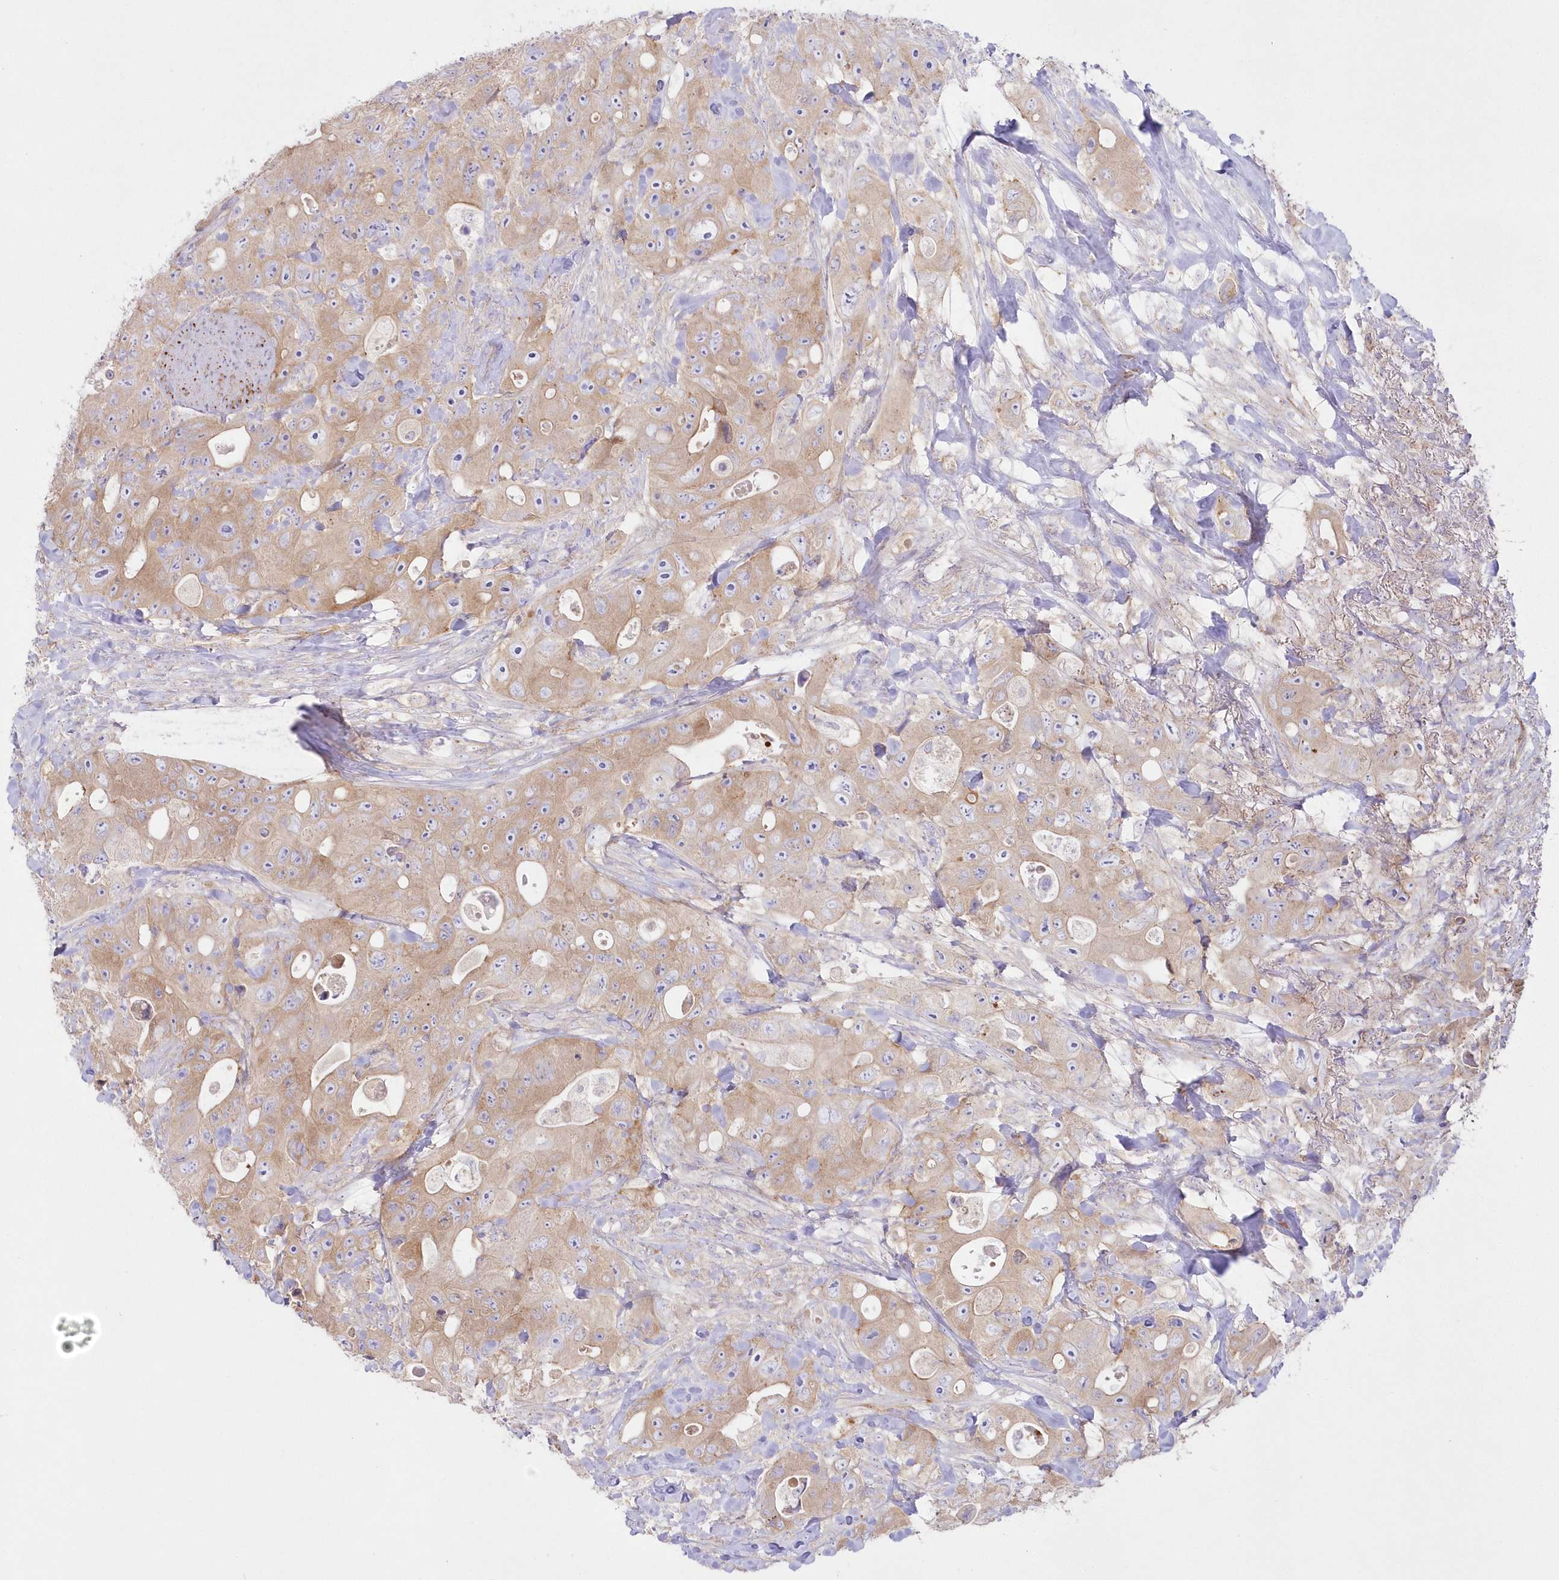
{"staining": {"intensity": "moderate", "quantity": ">75%", "location": "cytoplasmic/membranous"}, "tissue": "colorectal cancer", "cell_type": "Tumor cells", "image_type": "cancer", "snomed": [{"axis": "morphology", "description": "Adenocarcinoma, NOS"}, {"axis": "topography", "description": "Colon"}], "caption": "This is an image of immunohistochemistry staining of colorectal cancer (adenocarcinoma), which shows moderate positivity in the cytoplasmic/membranous of tumor cells.", "gene": "ZNF843", "patient": {"sex": "female", "age": 46}}